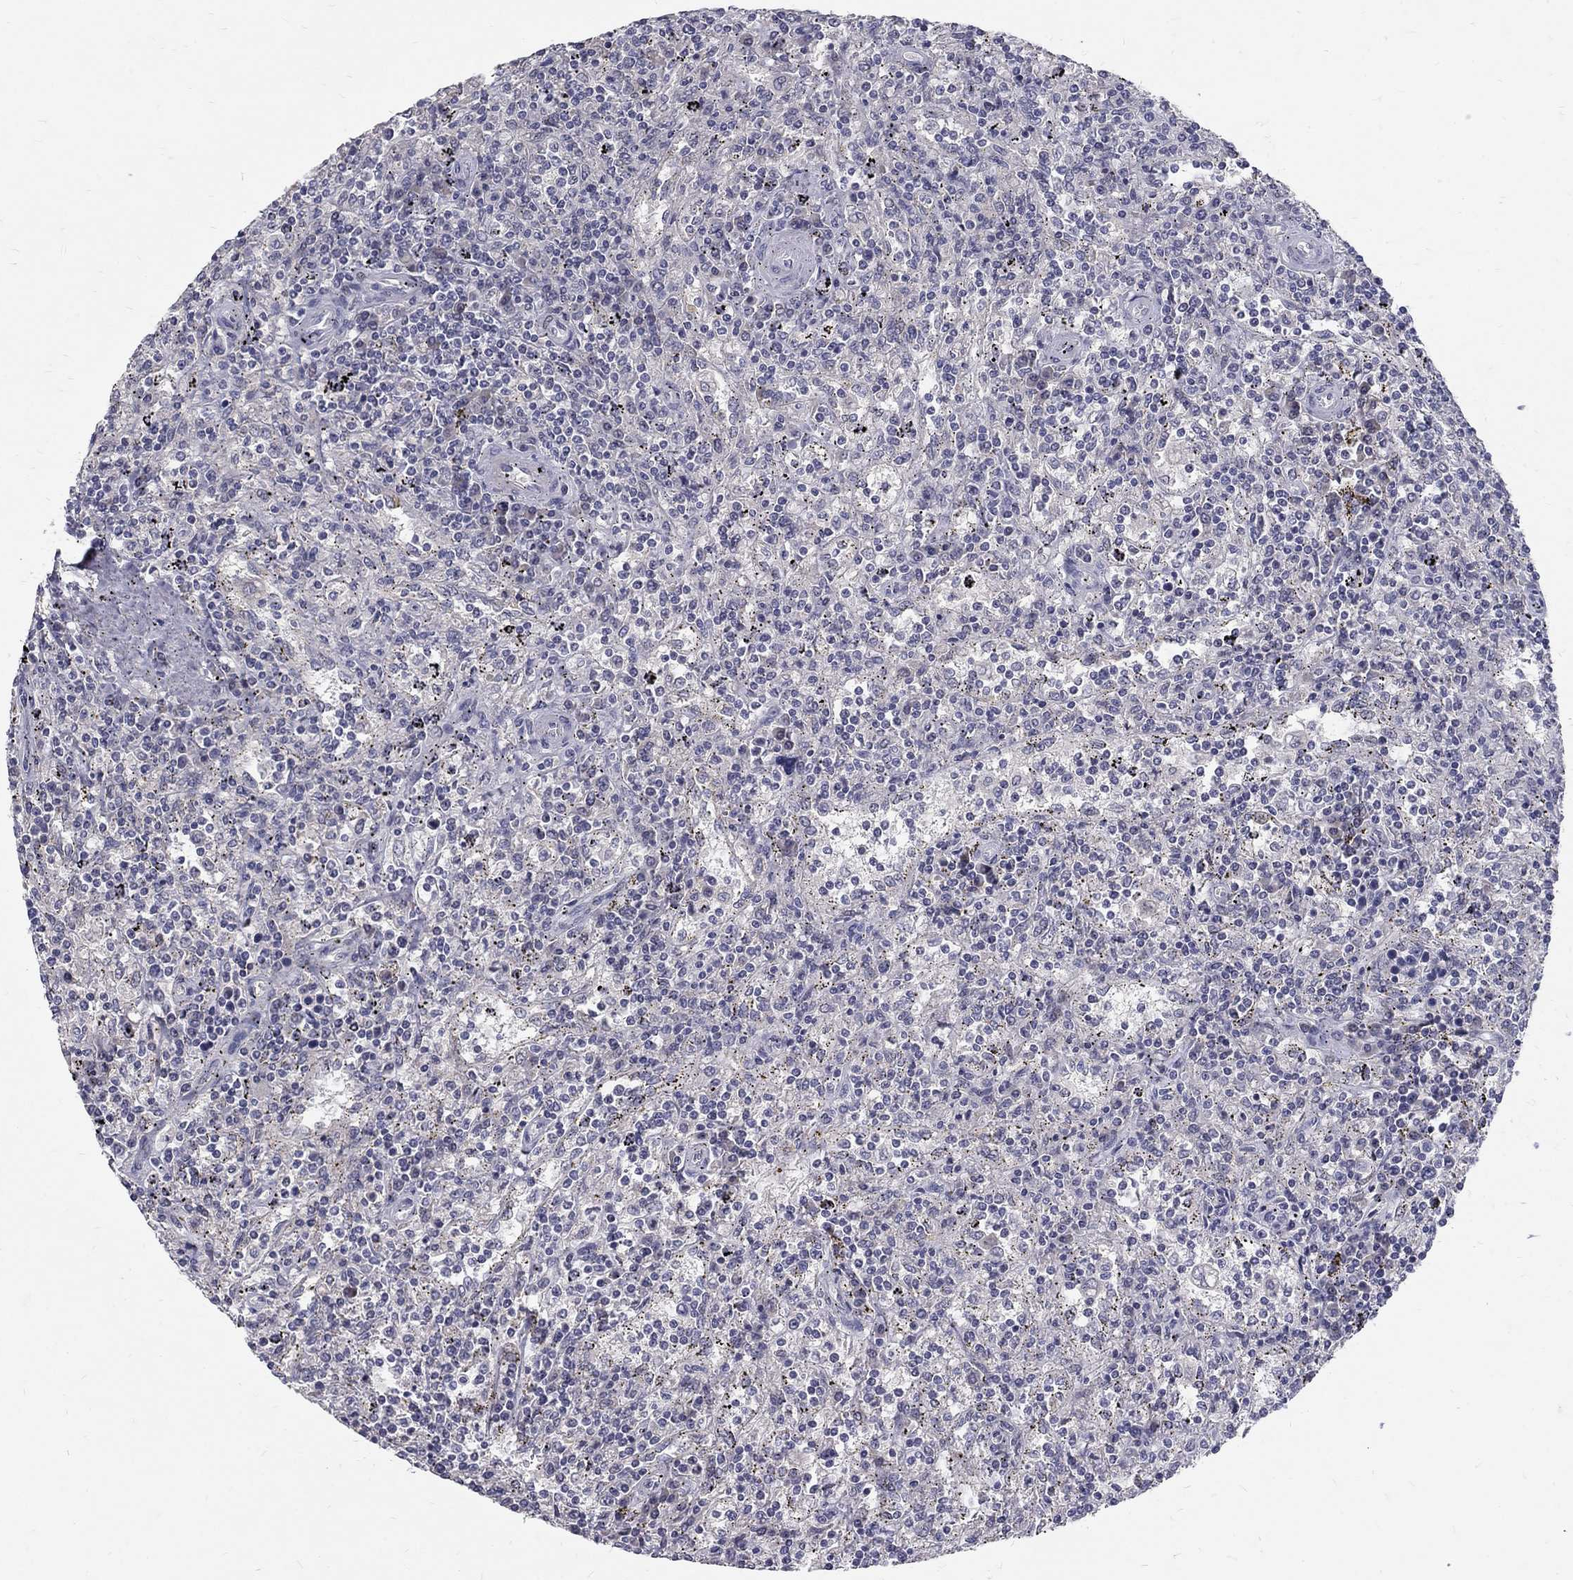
{"staining": {"intensity": "negative", "quantity": "none", "location": "none"}, "tissue": "lymphoma", "cell_type": "Tumor cells", "image_type": "cancer", "snomed": [{"axis": "morphology", "description": "Malignant lymphoma, non-Hodgkin's type, Low grade"}, {"axis": "topography", "description": "Spleen"}], "caption": "This is an IHC image of malignant lymphoma, non-Hodgkin's type (low-grade). There is no positivity in tumor cells.", "gene": "NOS1", "patient": {"sex": "male", "age": 62}}